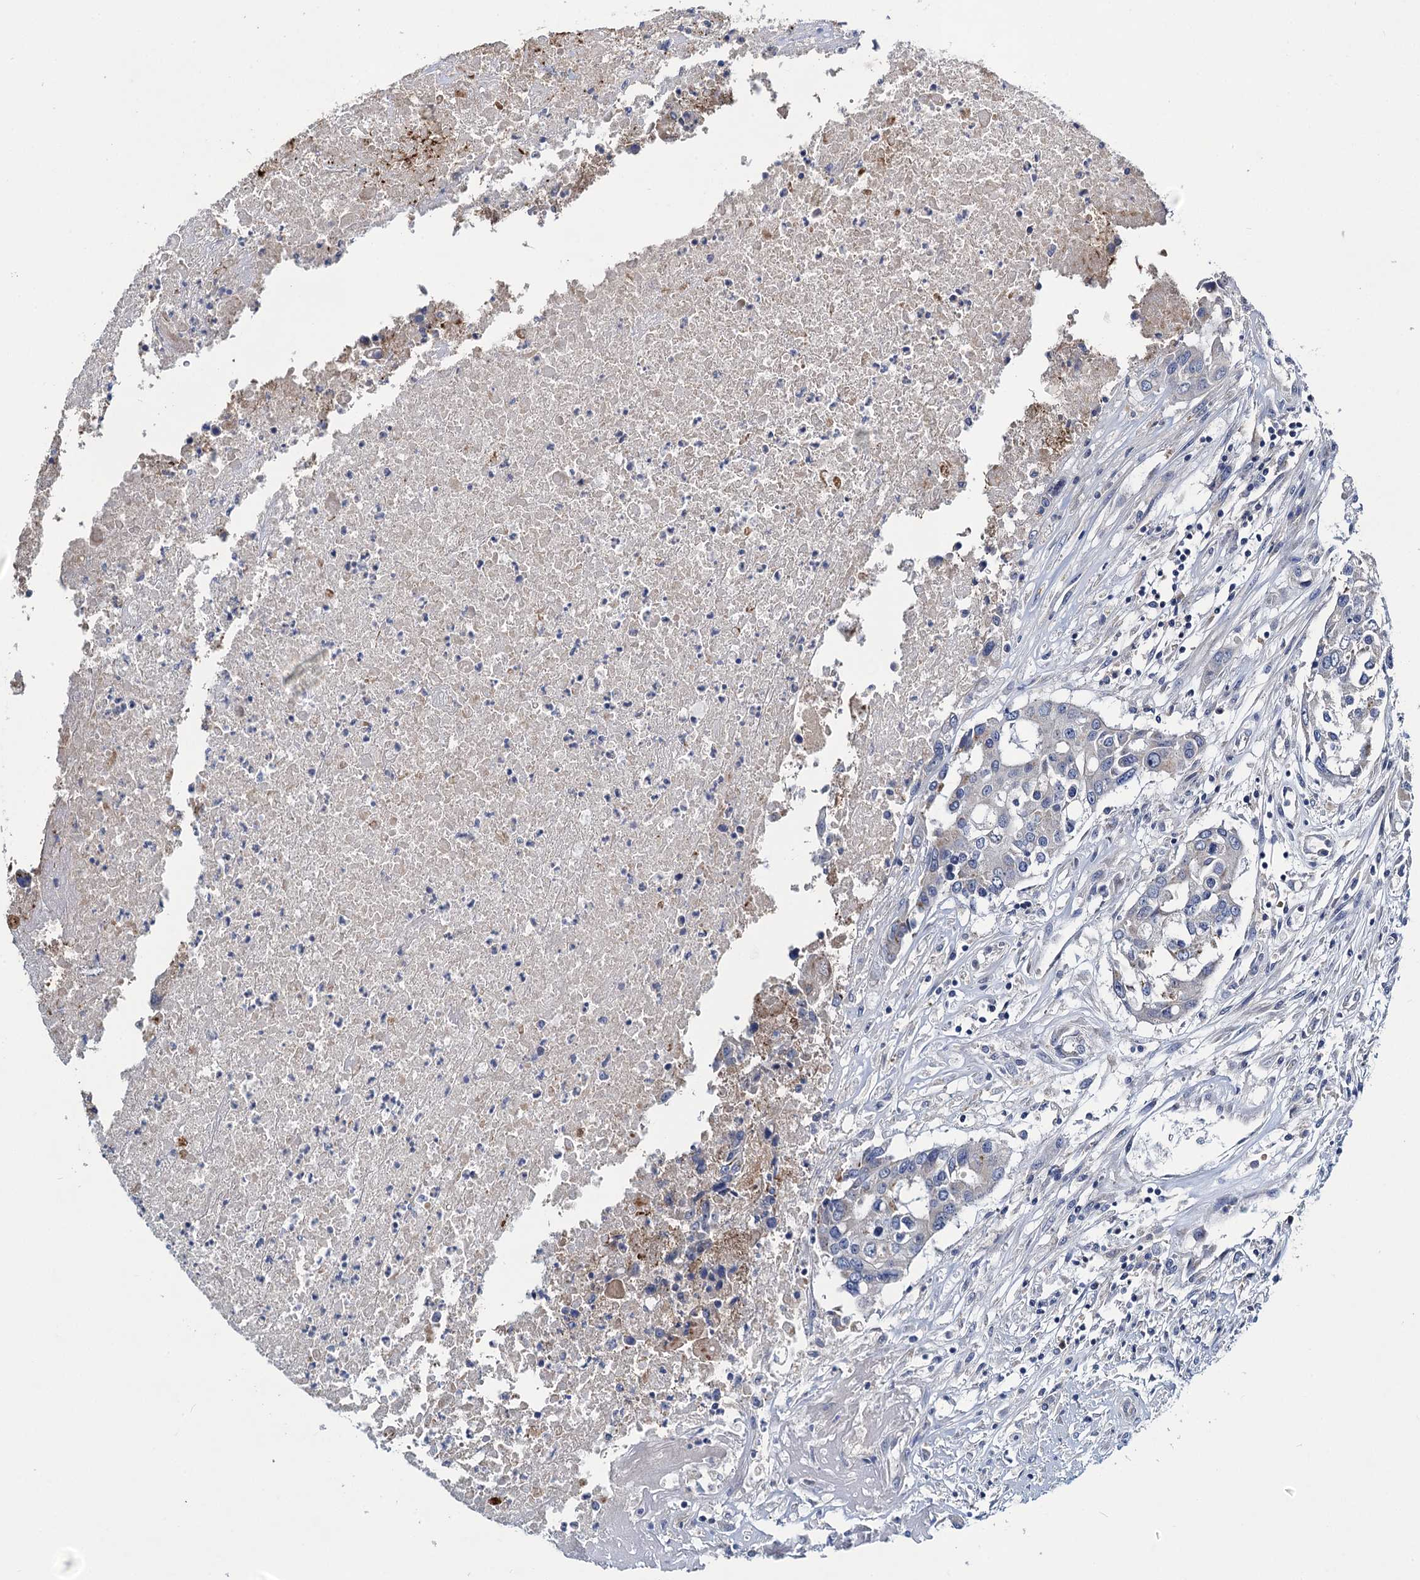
{"staining": {"intensity": "negative", "quantity": "none", "location": "none"}, "tissue": "colorectal cancer", "cell_type": "Tumor cells", "image_type": "cancer", "snomed": [{"axis": "morphology", "description": "Adenocarcinoma, NOS"}, {"axis": "topography", "description": "Colon"}], "caption": "Protein analysis of adenocarcinoma (colorectal) shows no significant staining in tumor cells. The staining is performed using DAB (3,3'-diaminobenzidine) brown chromogen with nuclei counter-stained in using hematoxylin.", "gene": "SNAP29", "patient": {"sex": "male", "age": 77}}